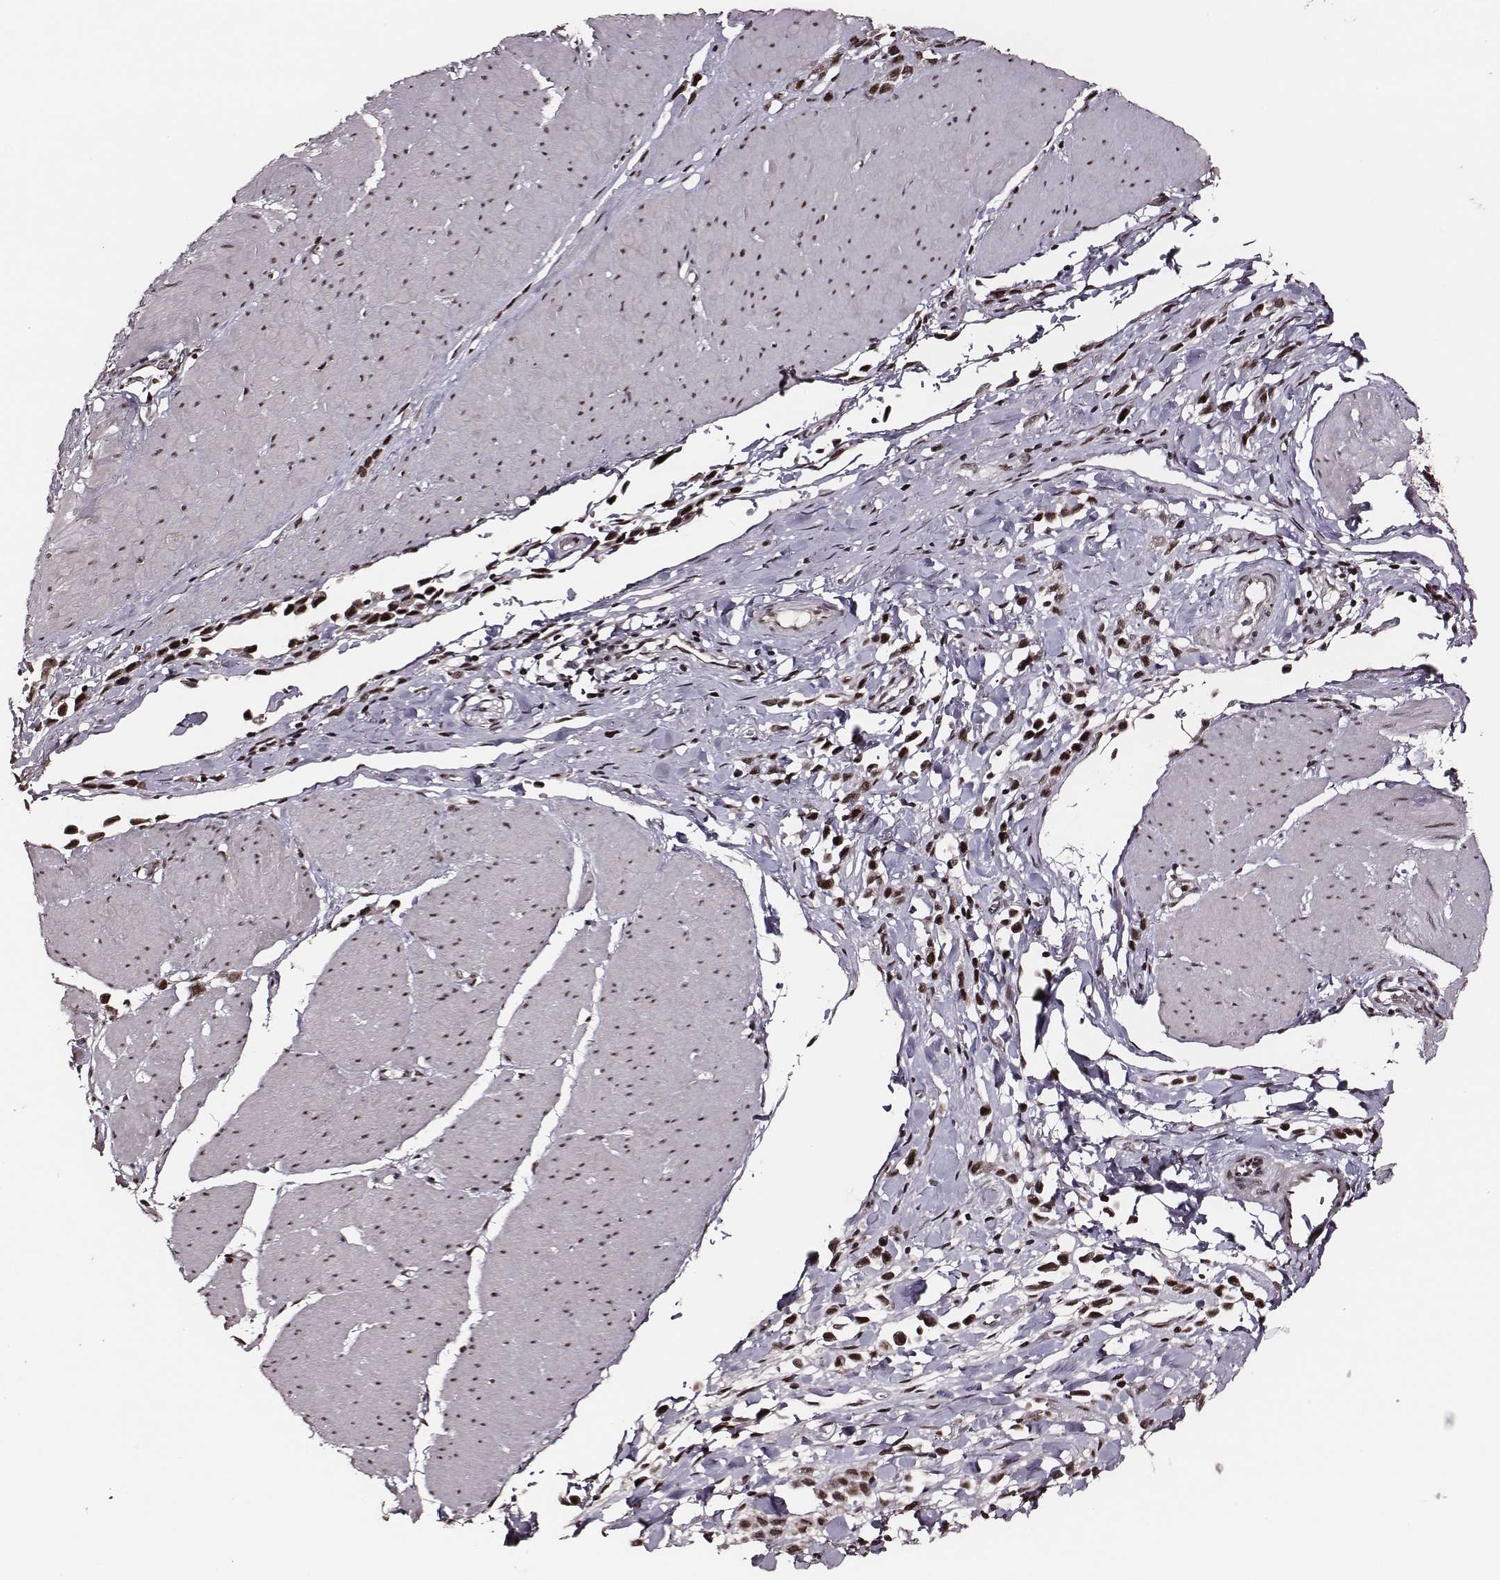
{"staining": {"intensity": "strong", "quantity": ">75%", "location": "nuclear"}, "tissue": "stomach cancer", "cell_type": "Tumor cells", "image_type": "cancer", "snomed": [{"axis": "morphology", "description": "Adenocarcinoma, NOS"}, {"axis": "topography", "description": "Stomach"}], "caption": "Stomach cancer (adenocarcinoma) was stained to show a protein in brown. There is high levels of strong nuclear staining in about >75% of tumor cells. The protein is stained brown, and the nuclei are stained in blue (DAB IHC with brightfield microscopy, high magnification).", "gene": "PPARA", "patient": {"sex": "male", "age": 47}}